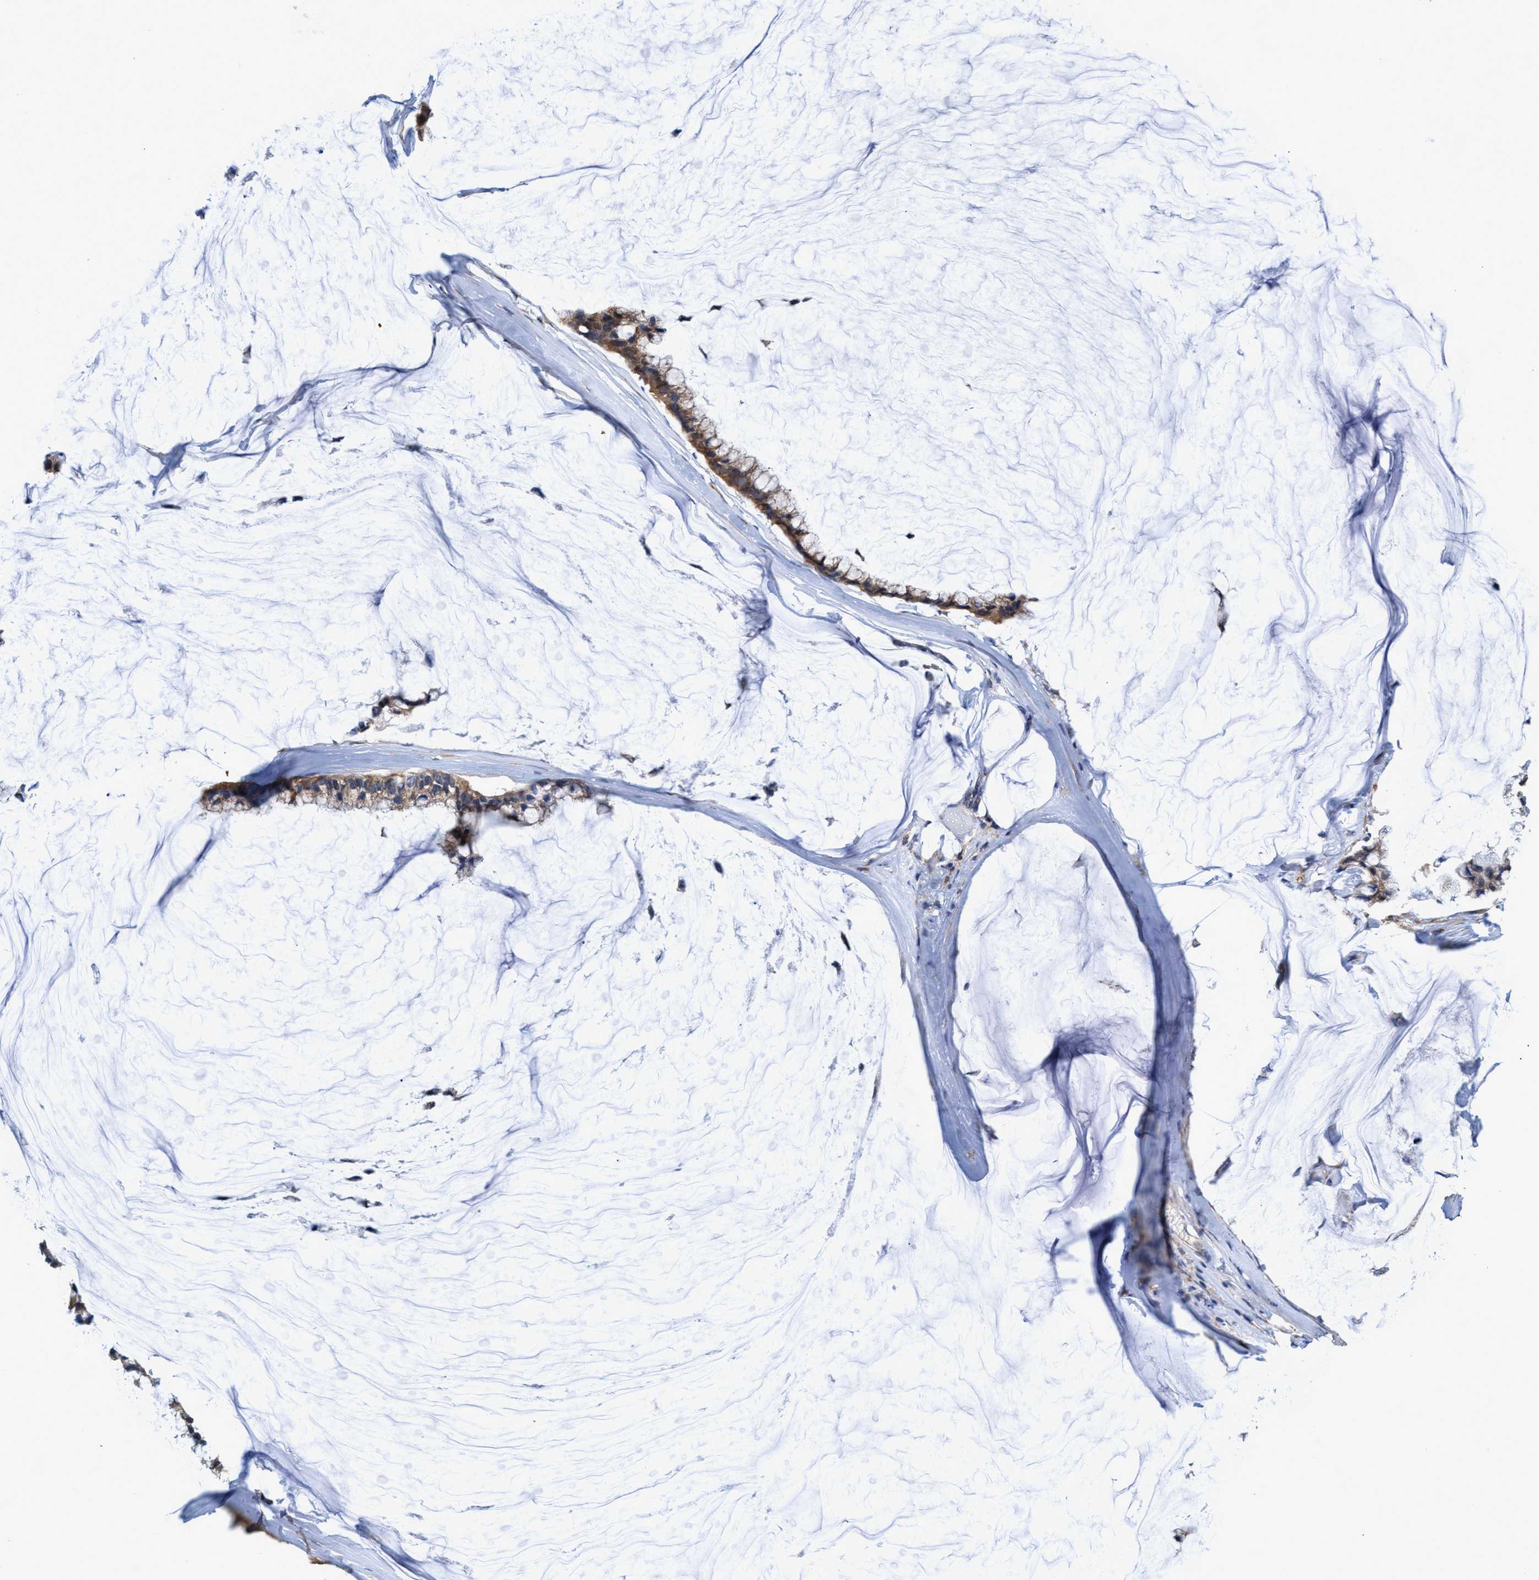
{"staining": {"intensity": "moderate", "quantity": ">75%", "location": "cytoplasmic/membranous"}, "tissue": "ovarian cancer", "cell_type": "Tumor cells", "image_type": "cancer", "snomed": [{"axis": "morphology", "description": "Cystadenocarcinoma, mucinous, NOS"}, {"axis": "topography", "description": "Ovary"}], "caption": "Immunohistochemical staining of ovarian cancer (mucinous cystadenocarcinoma) shows moderate cytoplasmic/membranous protein positivity in about >75% of tumor cells. (DAB IHC, brown staining for protein, blue staining for nuclei).", "gene": "CRYZ", "patient": {"sex": "female", "age": 39}}